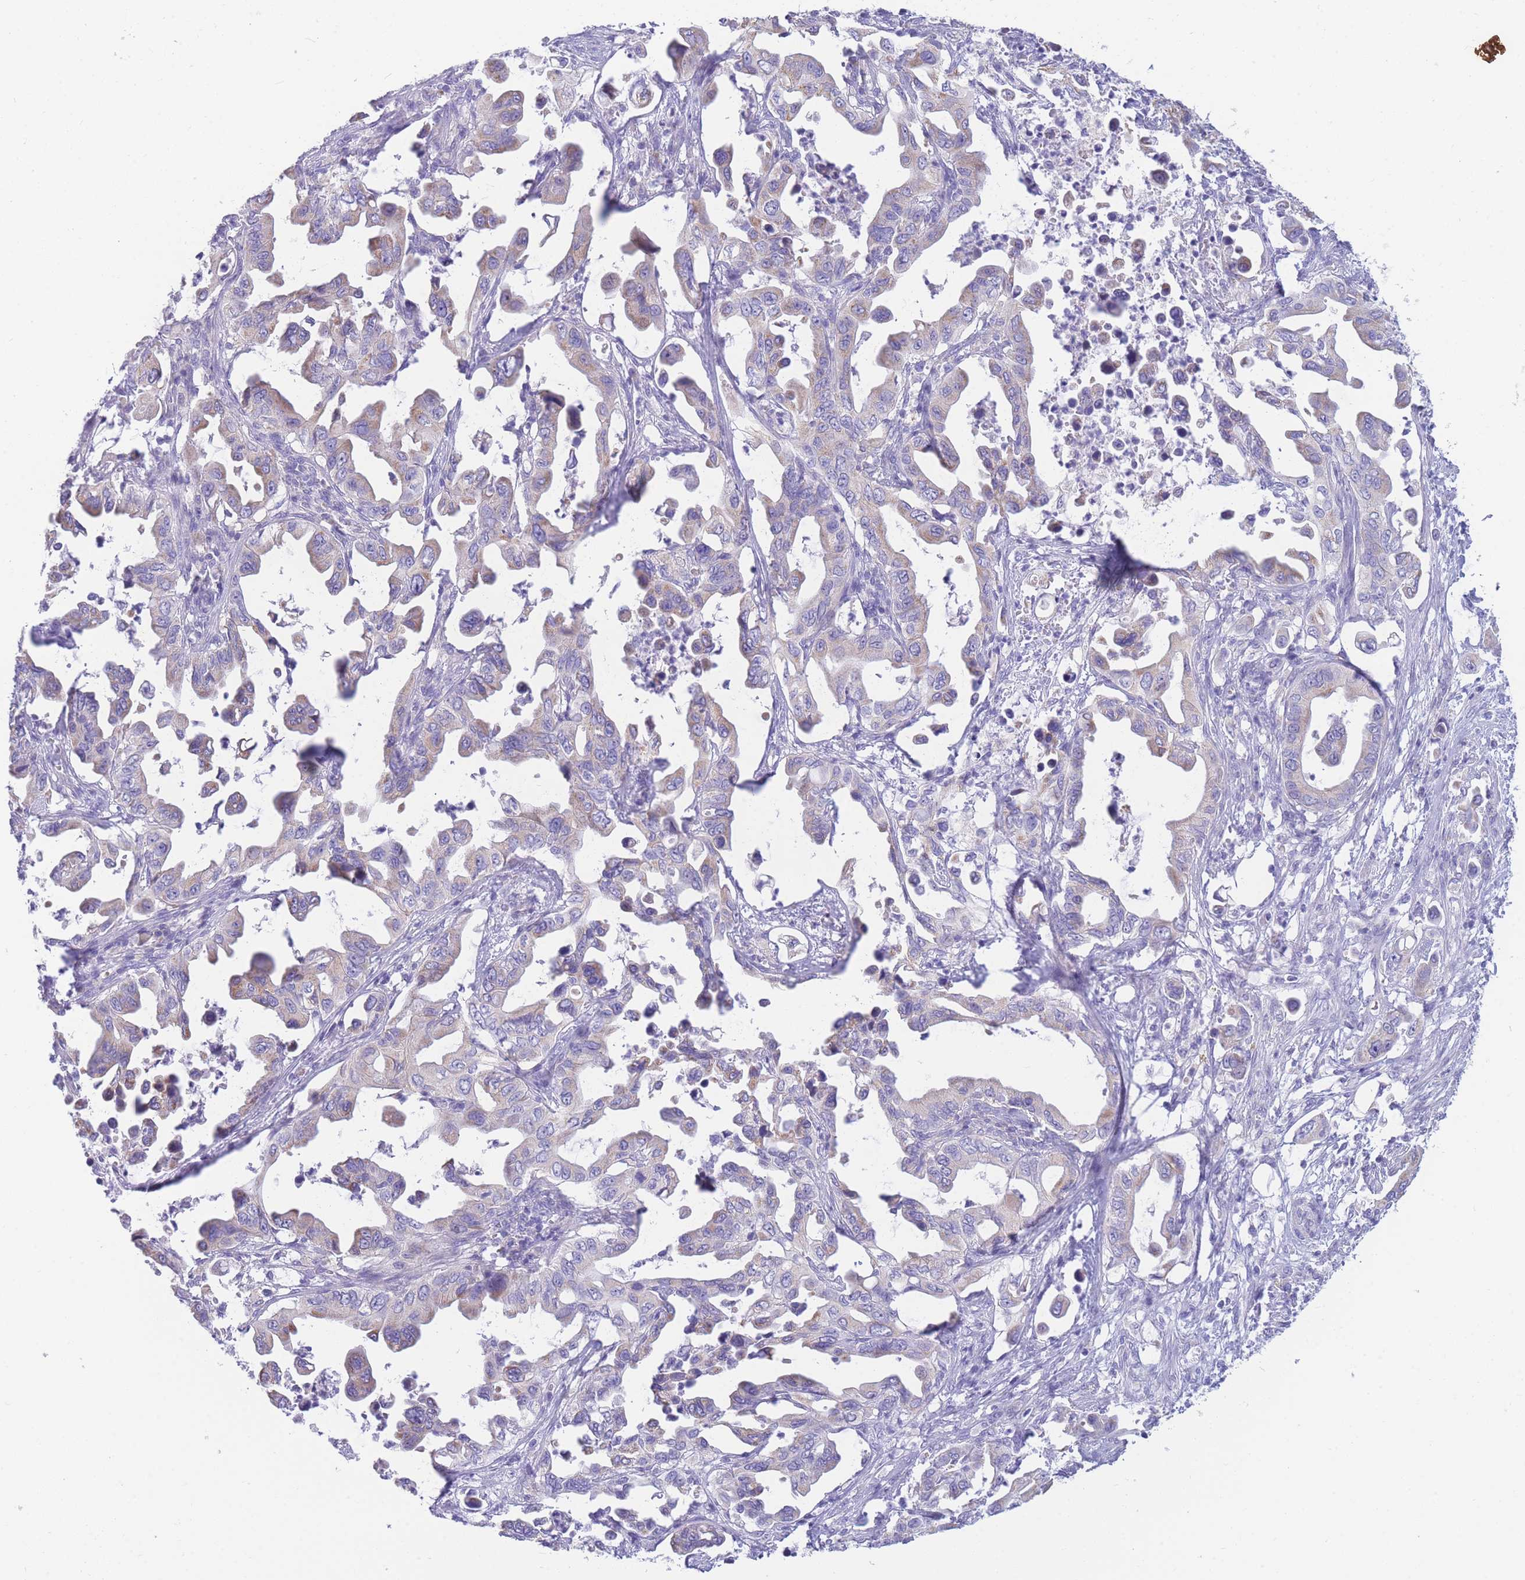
{"staining": {"intensity": "moderate", "quantity": "<25%", "location": "cytoplasmic/membranous"}, "tissue": "pancreatic cancer", "cell_type": "Tumor cells", "image_type": "cancer", "snomed": [{"axis": "morphology", "description": "Adenocarcinoma, NOS"}, {"axis": "topography", "description": "Pancreas"}], "caption": "A low amount of moderate cytoplasmic/membranous staining is identified in approximately <25% of tumor cells in pancreatic cancer tissue.", "gene": "DHRS11", "patient": {"sex": "male", "age": 61}}